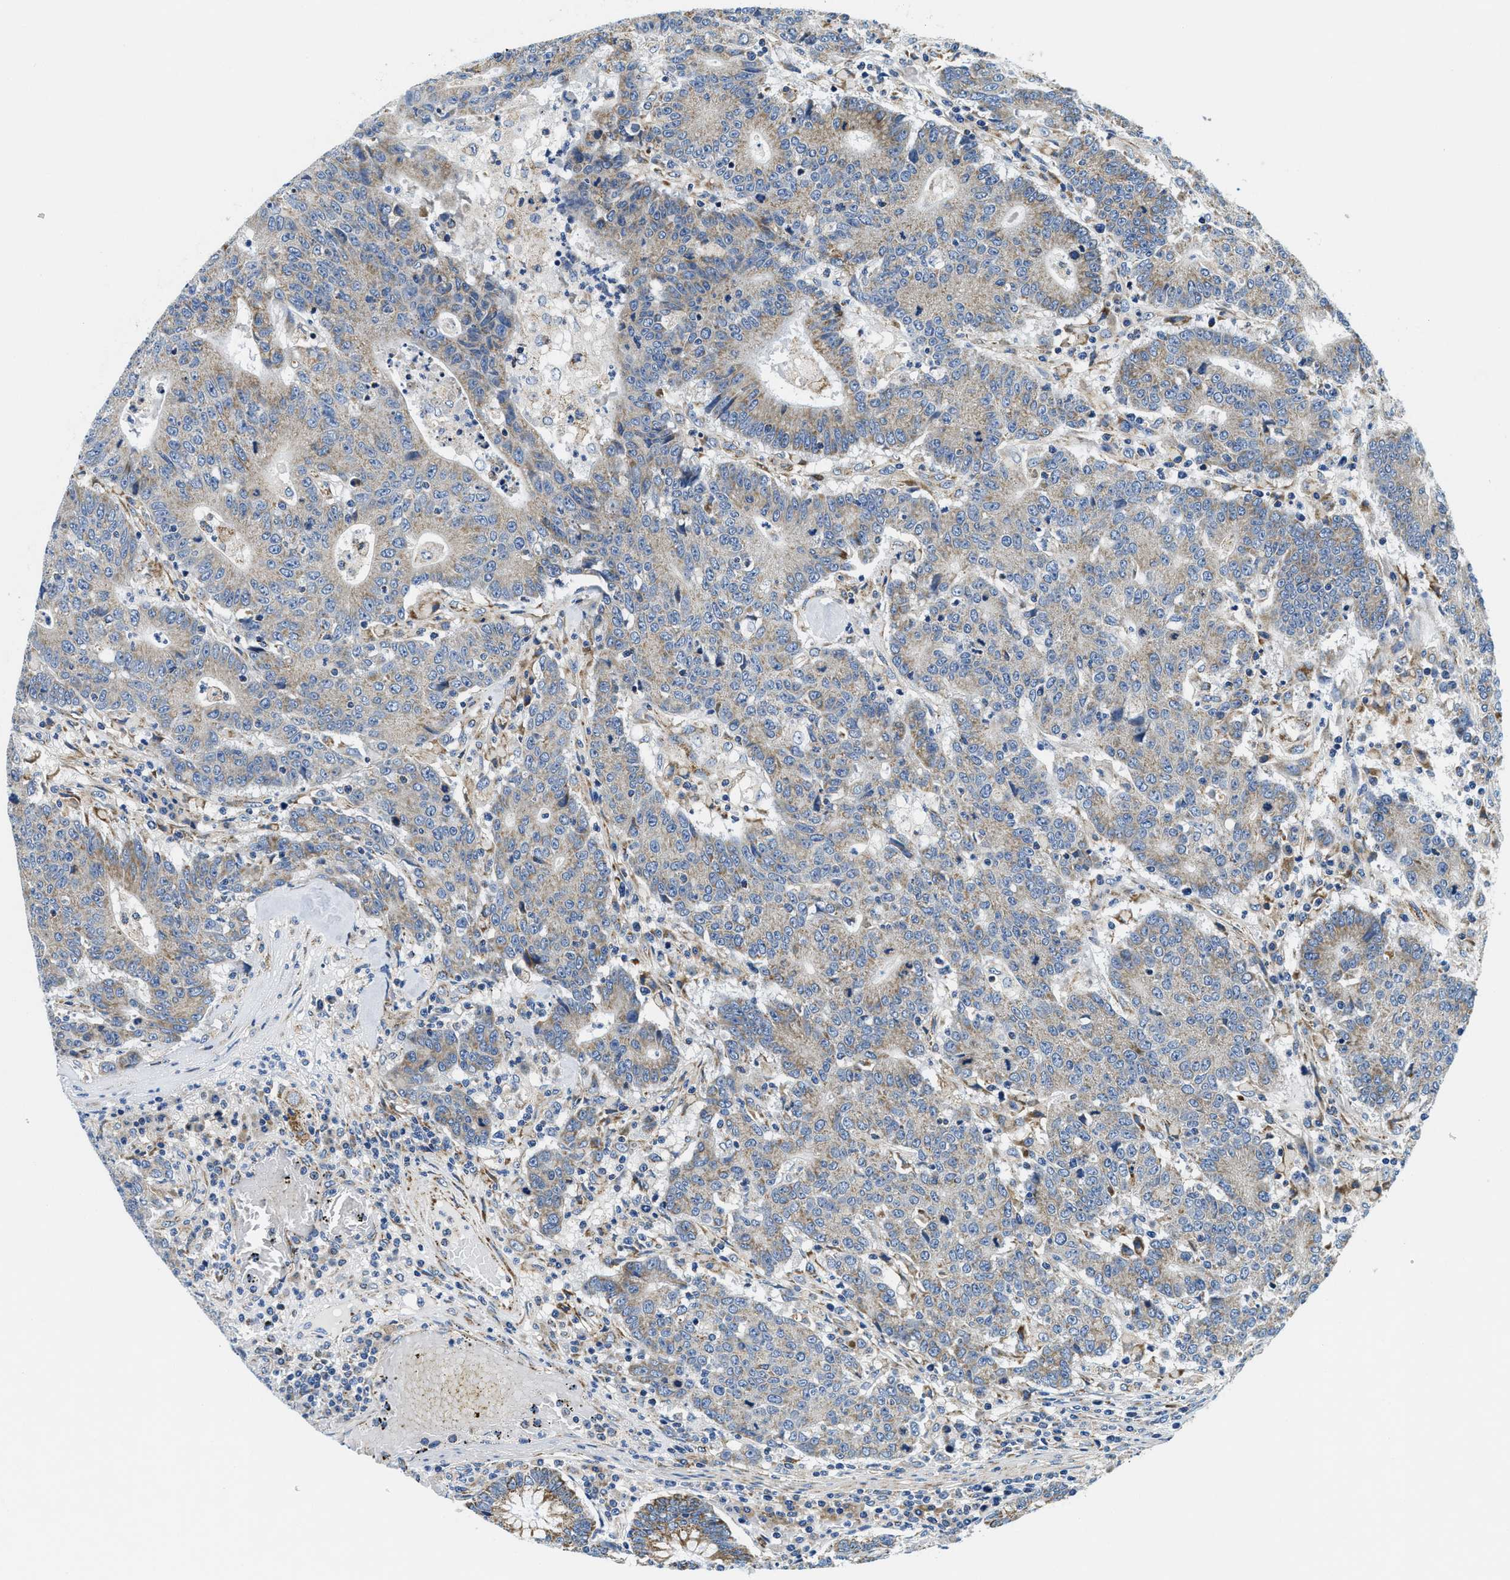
{"staining": {"intensity": "weak", "quantity": "25%-75%", "location": "cytoplasmic/membranous"}, "tissue": "colorectal cancer", "cell_type": "Tumor cells", "image_type": "cancer", "snomed": [{"axis": "morphology", "description": "Normal tissue, NOS"}, {"axis": "morphology", "description": "Adenocarcinoma, NOS"}, {"axis": "topography", "description": "Colon"}], "caption": "Immunohistochemical staining of human colorectal cancer (adenocarcinoma) demonstrates low levels of weak cytoplasmic/membranous expression in approximately 25%-75% of tumor cells.", "gene": "SAMD4B", "patient": {"sex": "female", "age": 75}}